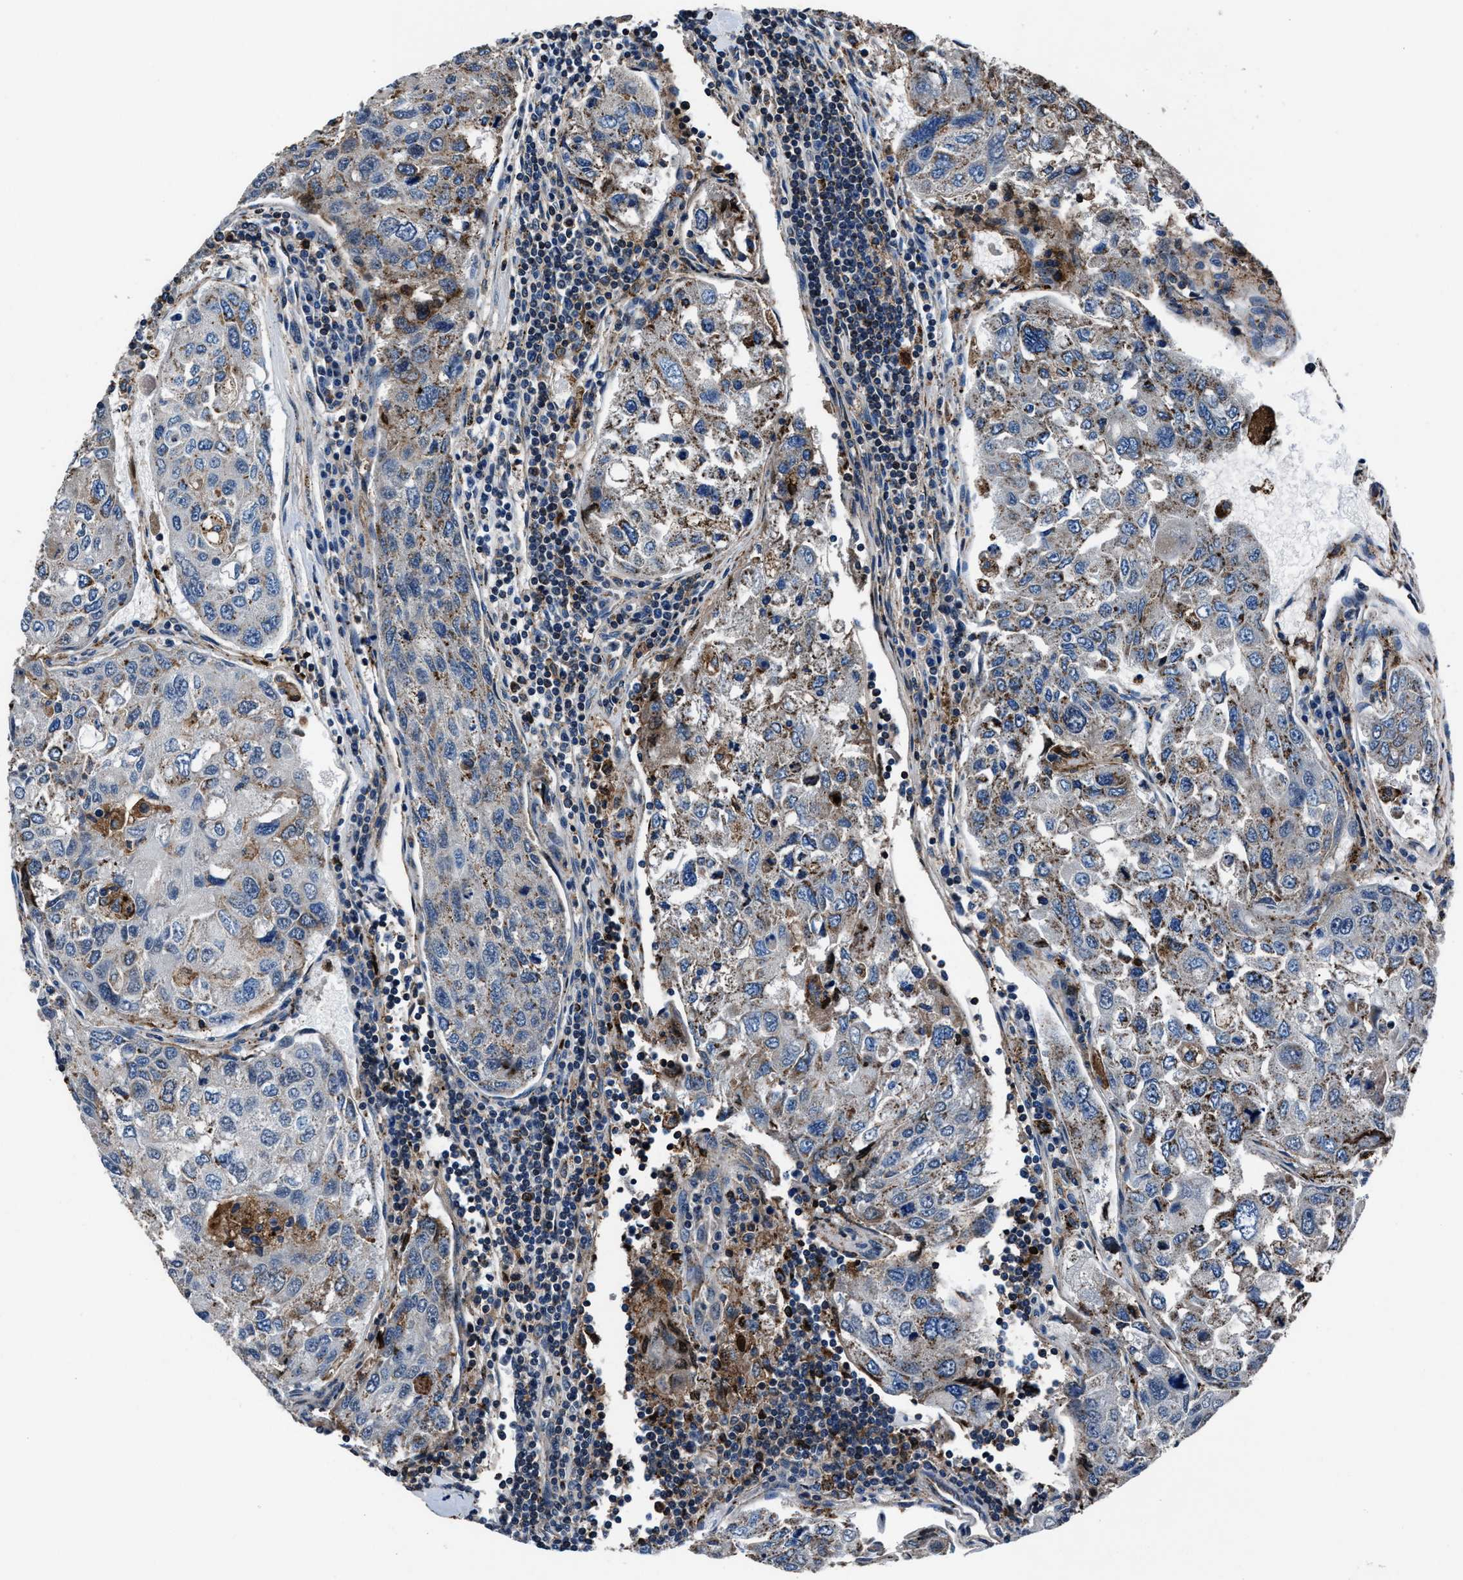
{"staining": {"intensity": "weak", "quantity": "<25%", "location": "cytoplasmic/membranous"}, "tissue": "urothelial cancer", "cell_type": "Tumor cells", "image_type": "cancer", "snomed": [{"axis": "morphology", "description": "Urothelial carcinoma, High grade"}, {"axis": "topography", "description": "Lymph node"}, {"axis": "topography", "description": "Urinary bladder"}], "caption": "Immunohistochemistry of human urothelial cancer shows no staining in tumor cells.", "gene": "MFSD11", "patient": {"sex": "male", "age": 51}}